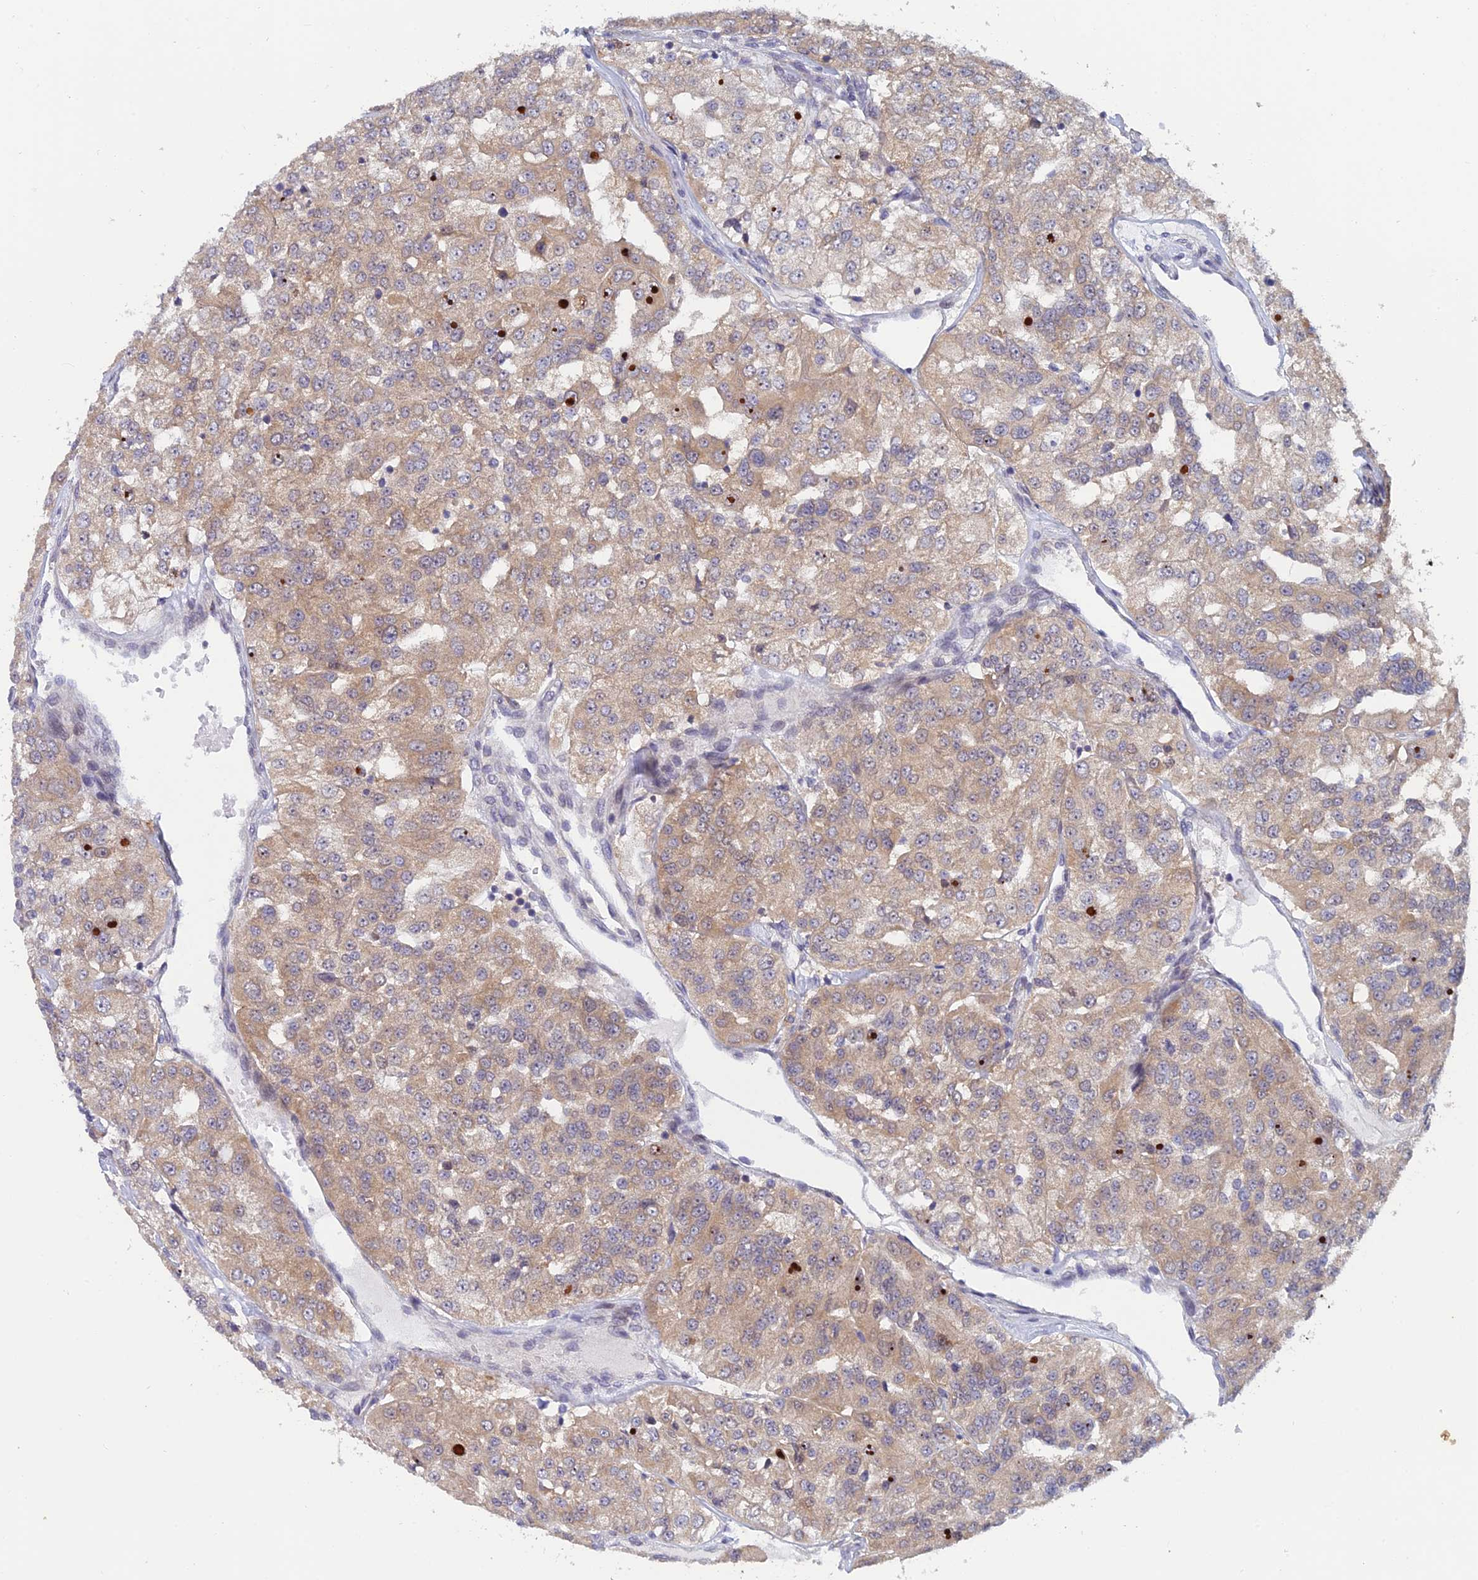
{"staining": {"intensity": "weak", "quantity": ">75%", "location": "cytoplasmic/membranous"}, "tissue": "renal cancer", "cell_type": "Tumor cells", "image_type": "cancer", "snomed": [{"axis": "morphology", "description": "Adenocarcinoma, NOS"}, {"axis": "topography", "description": "Kidney"}], "caption": "This is an image of immunohistochemistry staining of adenocarcinoma (renal), which shows weak staining in the cytoplasmic/membranous of tumor cells.", "gene": "SRA1", "patient": {"sex": "female", "age": 63}}